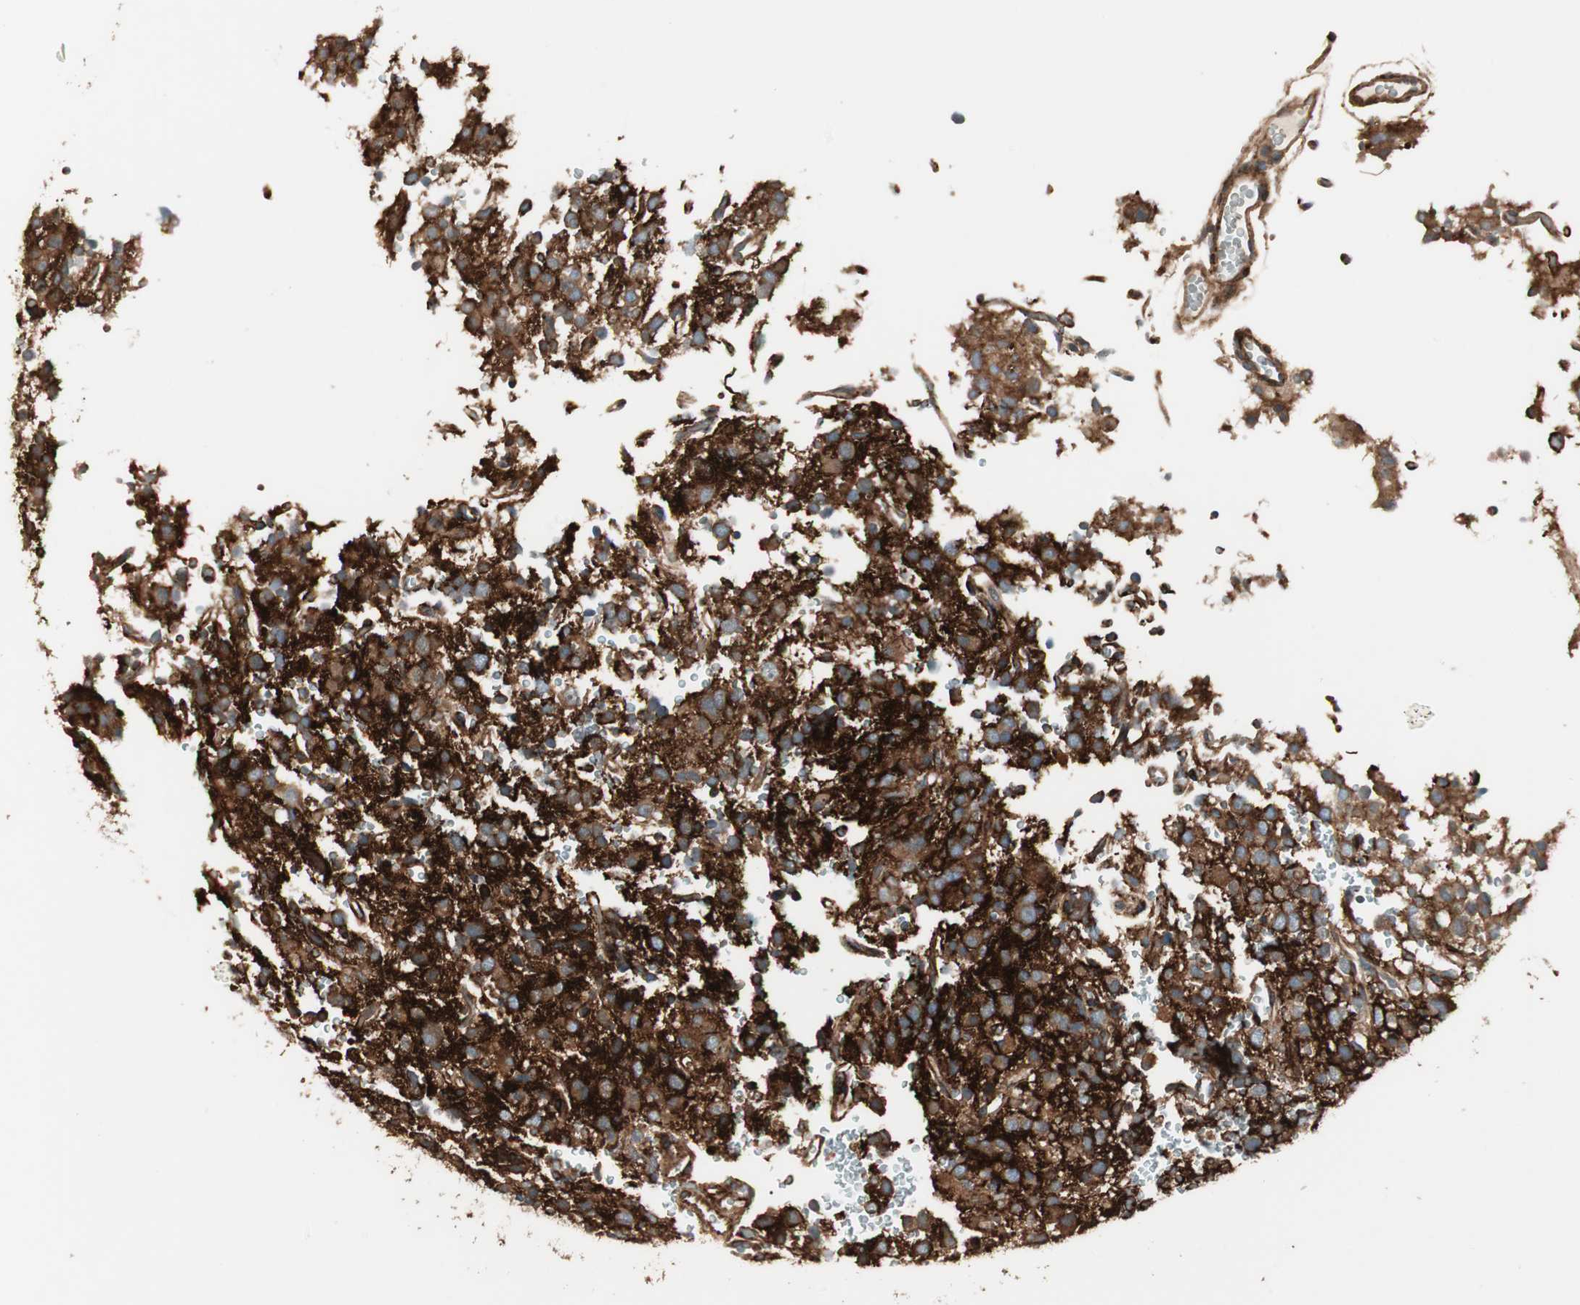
{"staining": {"intensity": "weak", "quantity": ">75%", "location": "cytoplasmic/membranous"}, "tissue": "glioma", "cell_type": "Tumor cells", "image_type": "cancer", "snomed": [{"axis": "morphology", "description": "Glioma, malignant, High grade"}, {"axis": "topography", "description": "Brain"}], "caption": "Immunohistochemistry (IHC) image of neoplastic tissue: glioma stained using IHC reveals low levels of weak protein expression localized specifically in the cytoplasmic/membranous of tumor cells, appearing as a cytoplasmic/membranous brown color.", "gene": "PPP2R5E", "patient": {"sex": "male", "age": 47}}